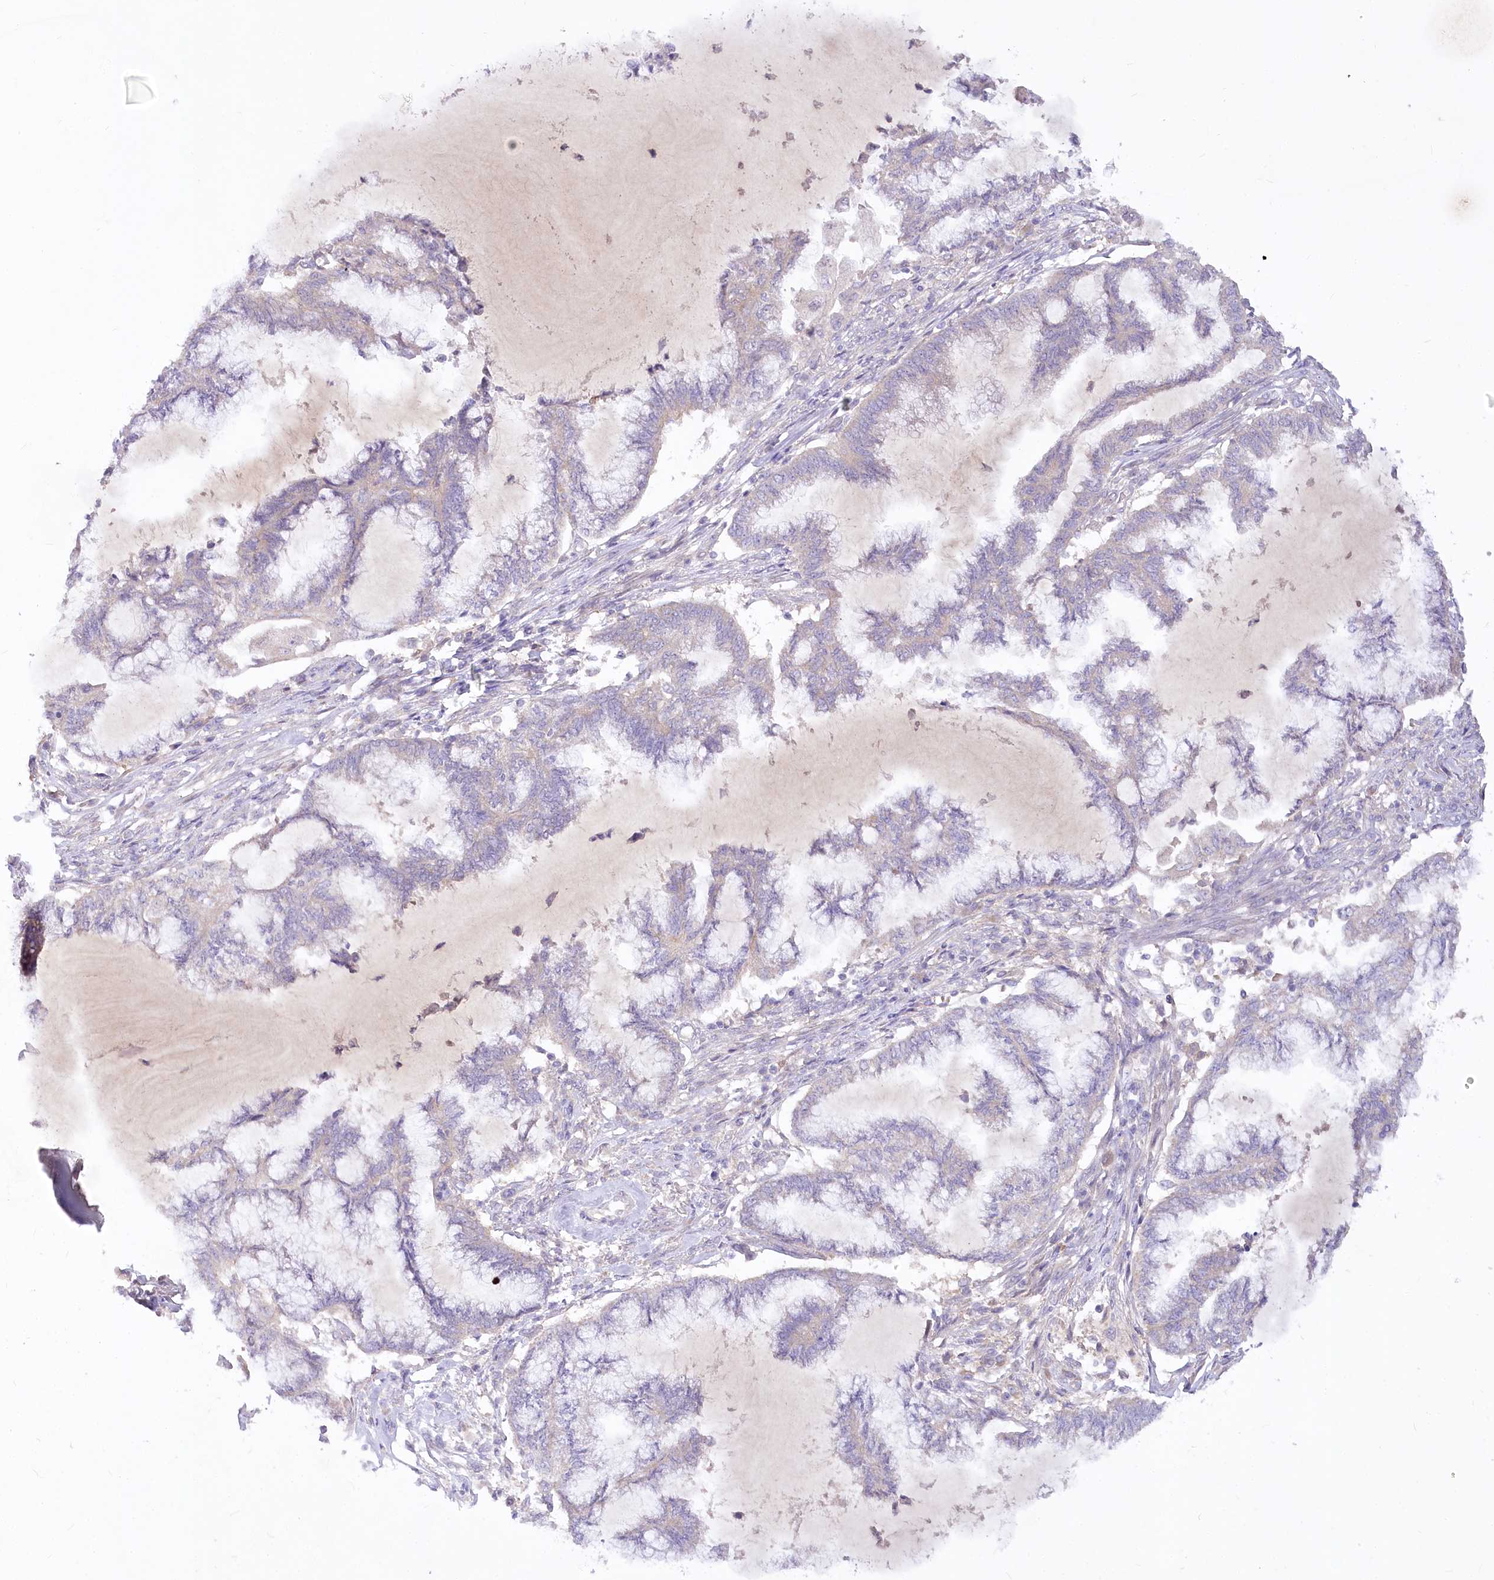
{"staining": {"intensity": "negative", "quantity": "none", "location": "none"}, "tissue": "endometrial cancer", "cell_type": "Tumor cells", "image_type": "cancer", "snomed": [{"axis": "morphology", "description": "Adenocarcinoma, NOS"}, {"axis": "topography", "description": "Endometrium"}], "caption": "Adenocarcinoma (endometrial) was stained to show a protein in brown. There is no significant positivity in tumor cells.", "gene": "EFHC2", "patient": {"sex": "female", "age": 86}}